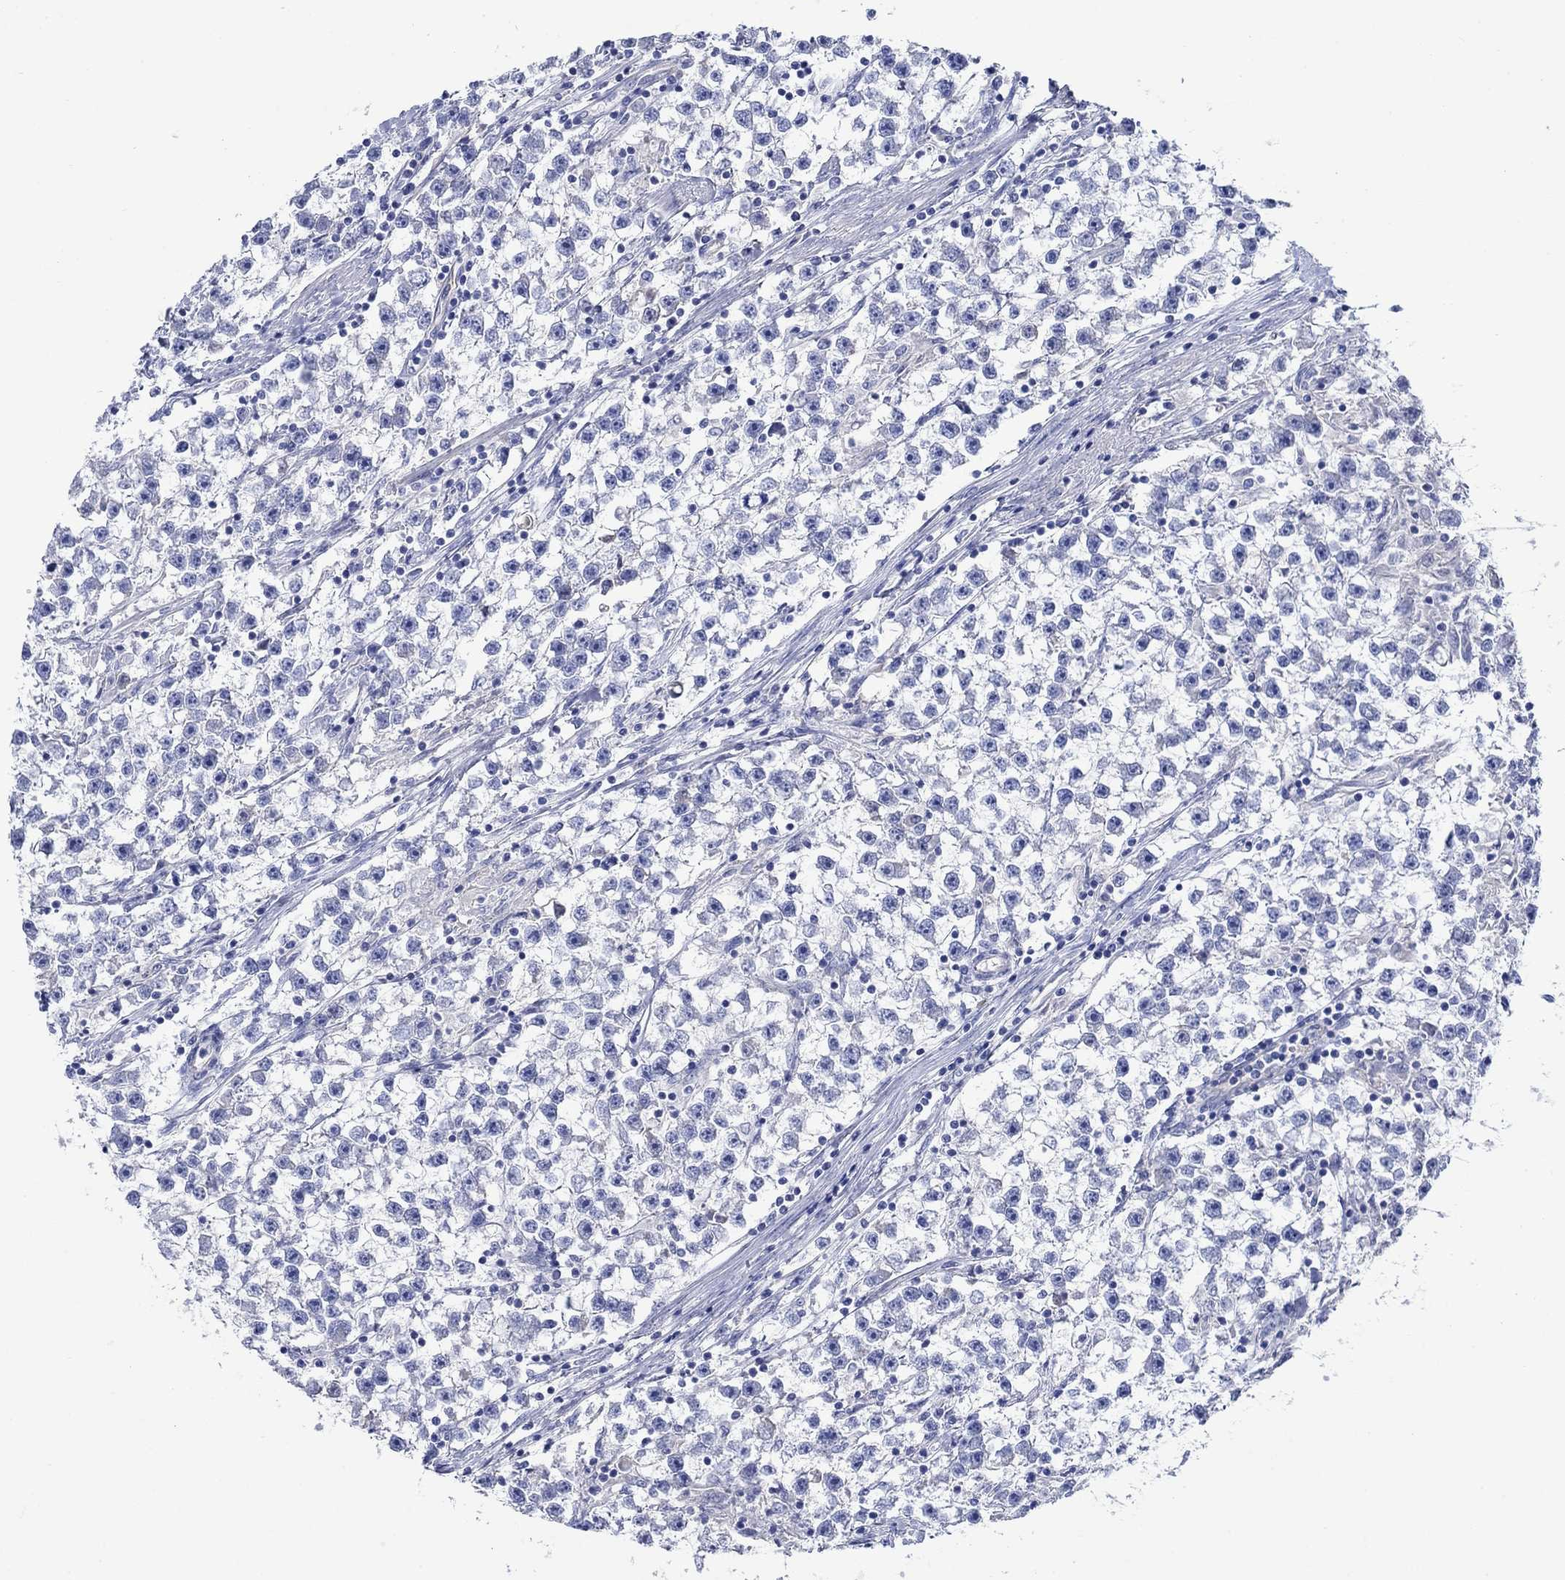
{"staining": {"intensity": "negative", "quantity": "none", "location": "none"}, "tissue": "testis cancer", "cell_type": "Tumor cells", "image_type": "cancer", "snomed": [{"axis": "morphology", "description": "Seminoma, NOS"}, {"axis": "topography", "description": "Testis"}], "caption": "The histopathology image exhibits no staining of tumor cells in testis seminoma. The staining was performed using DAB to visualize the protein expression in brown, while the nuclei were stained in blue with hematoxylin (Magnification: 20x).", "gene": "TRIM16", "patient": {"sex": "male", "age": 59}}